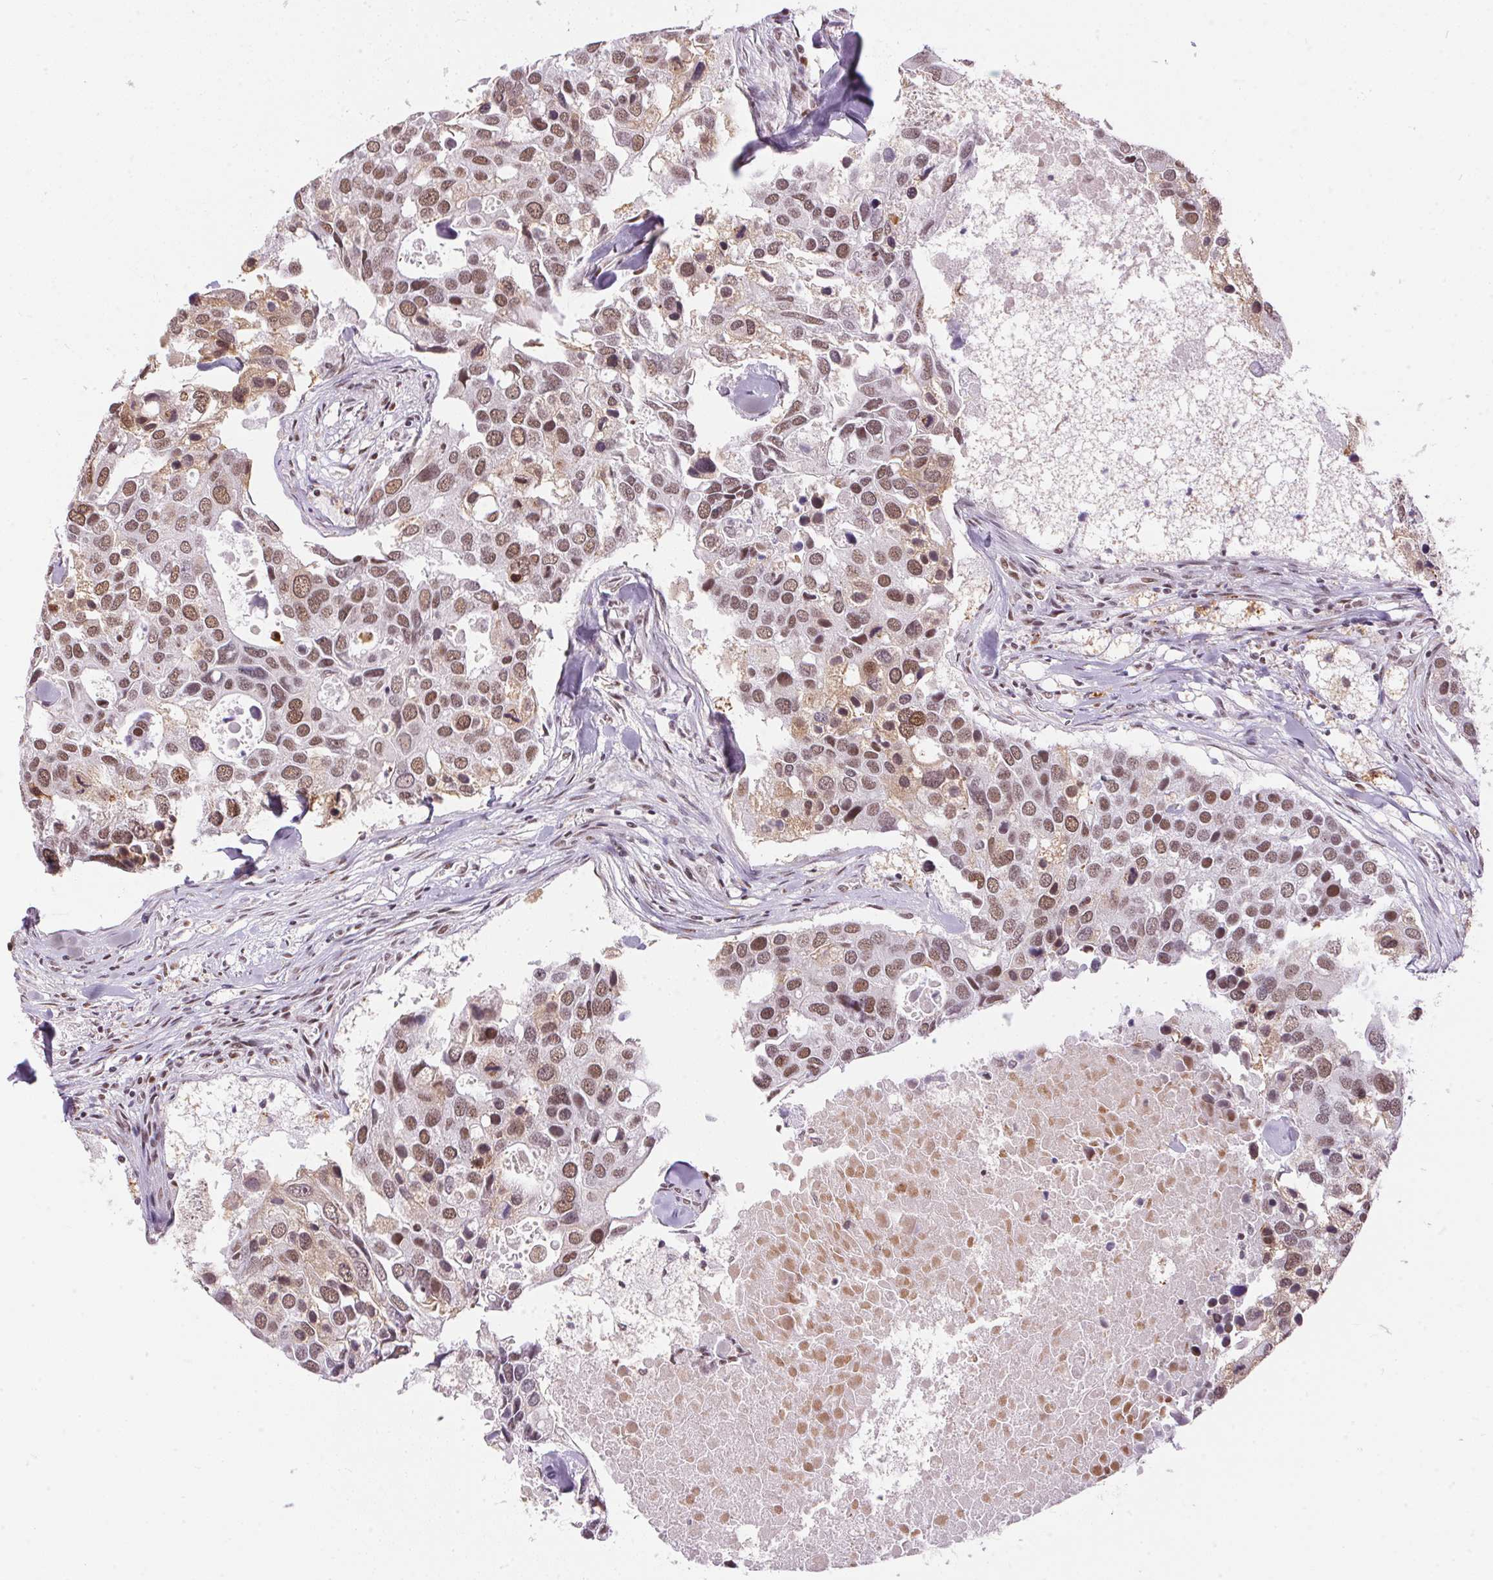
{"staining": {"intensity": "moderate", "quantity": ">75%", "location": "cytoplasmic/membranous,nuclear"}, "tissue": "breast cancer", "cell_type": "Tumor cells", "image_type": "cancer", "snomed": [{"axis": "morphology", "description": "Duct carcinoma"}, {"axis": "topography", "description": "Breast"}], "caption": "Immunohistochemical staining of human breast cancer exhibits medium levels of moderate cytoplasmic/membranous and nuclear protein expression in about >75% of tumor cells.", "gene": "NFE2L1", "patient": {"sex": "female", "age": 83}}